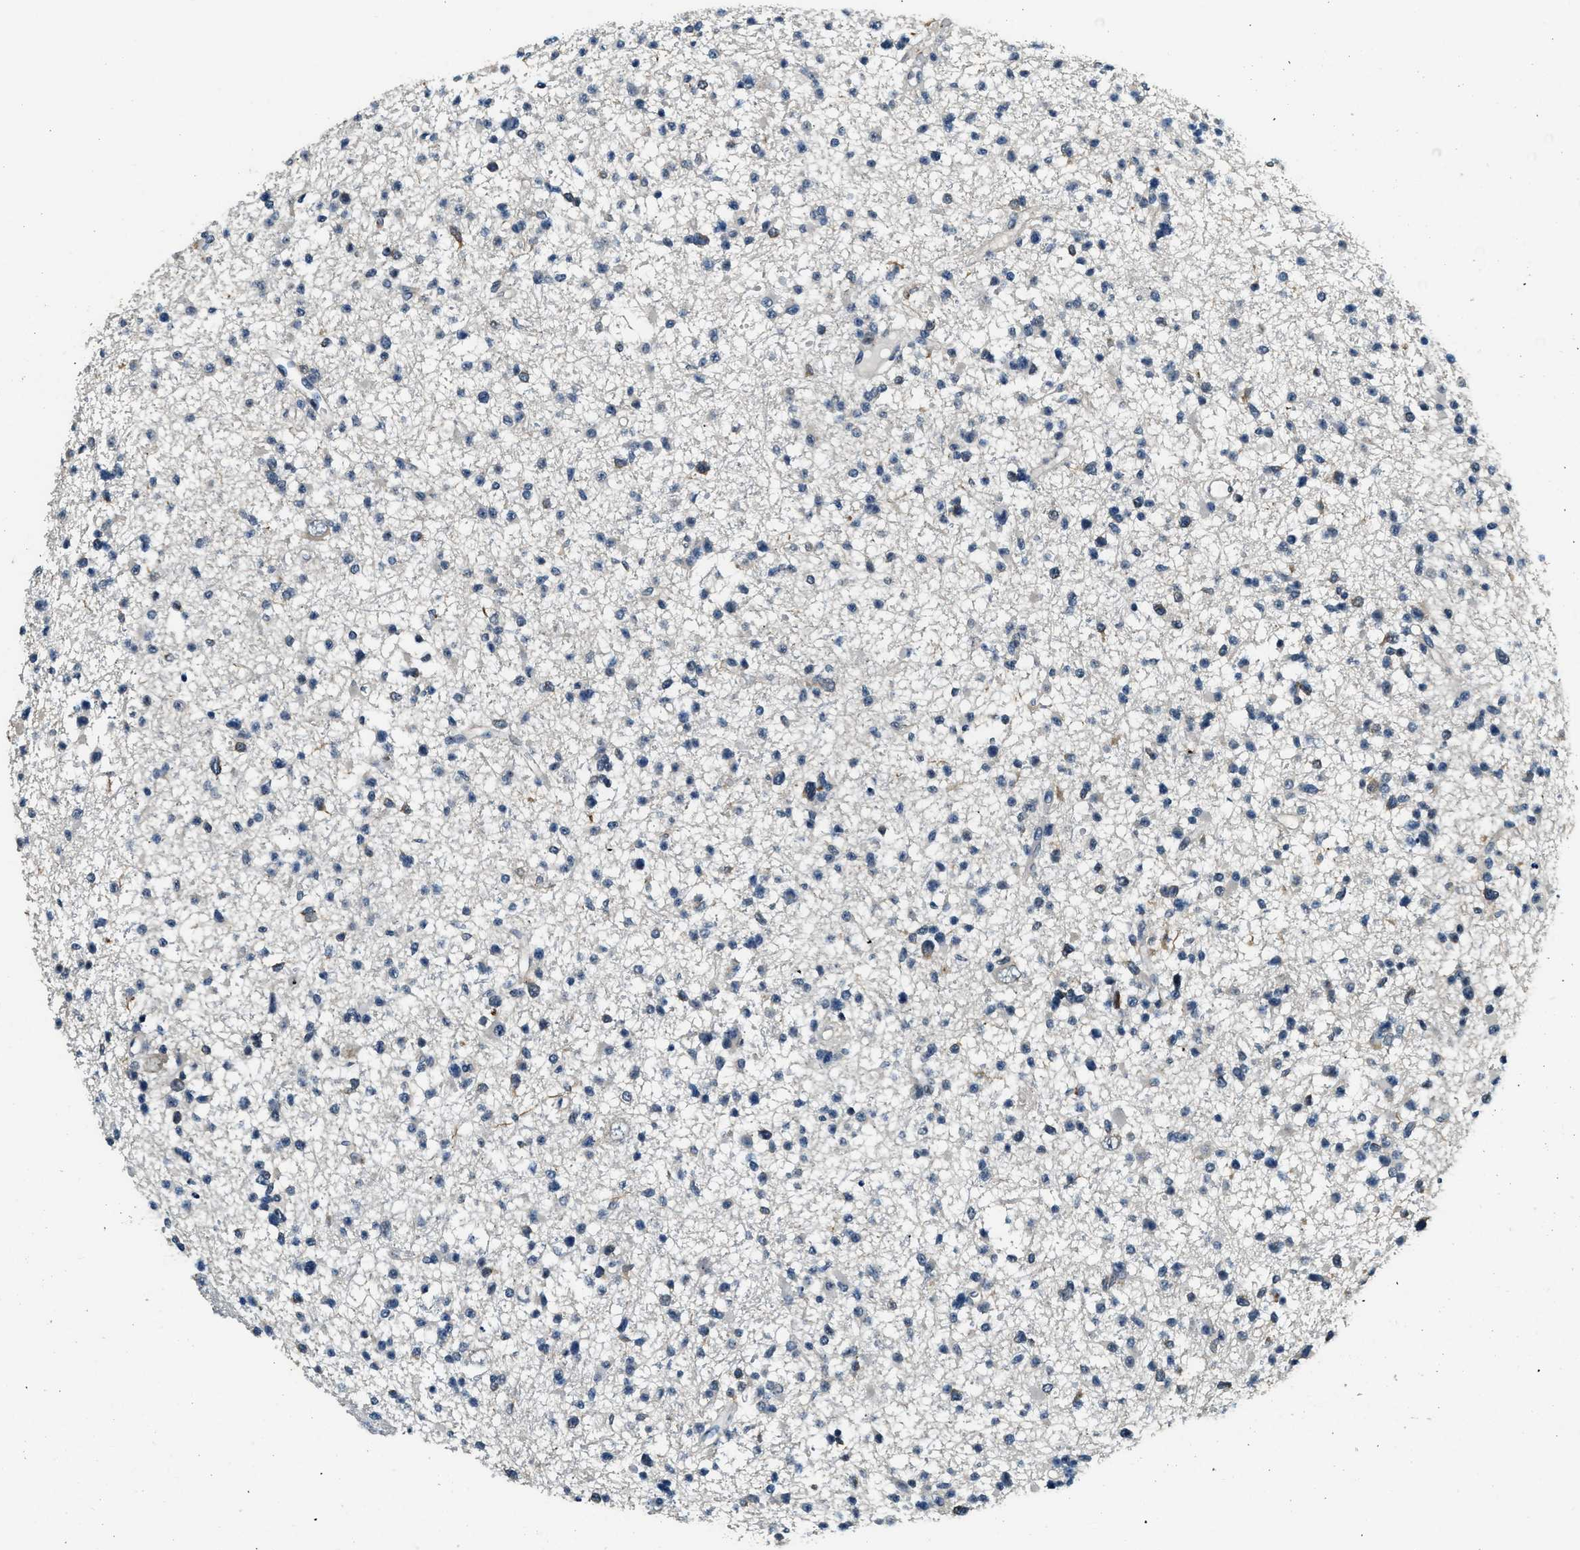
{"staining": {"intensity": "moderate", "quantity": "<25%", "location": "cytoplasmic/membranous"}, "tissue": "glioma", "cell_type": "Tumor cells", "image_type": "cancer", "snomed": [{"axis": "morphology", "description": "Glioma, malignant, Low grade"}, {"axis": "topography", "description": "Brain"}], "caption": "This is an image of IHC staining of glioma, which shows moderate expression in the cytoplasmic/membranous of tumor cells.", "gene": "HERC2", "patient": {"sex": "female", "age": 22}}